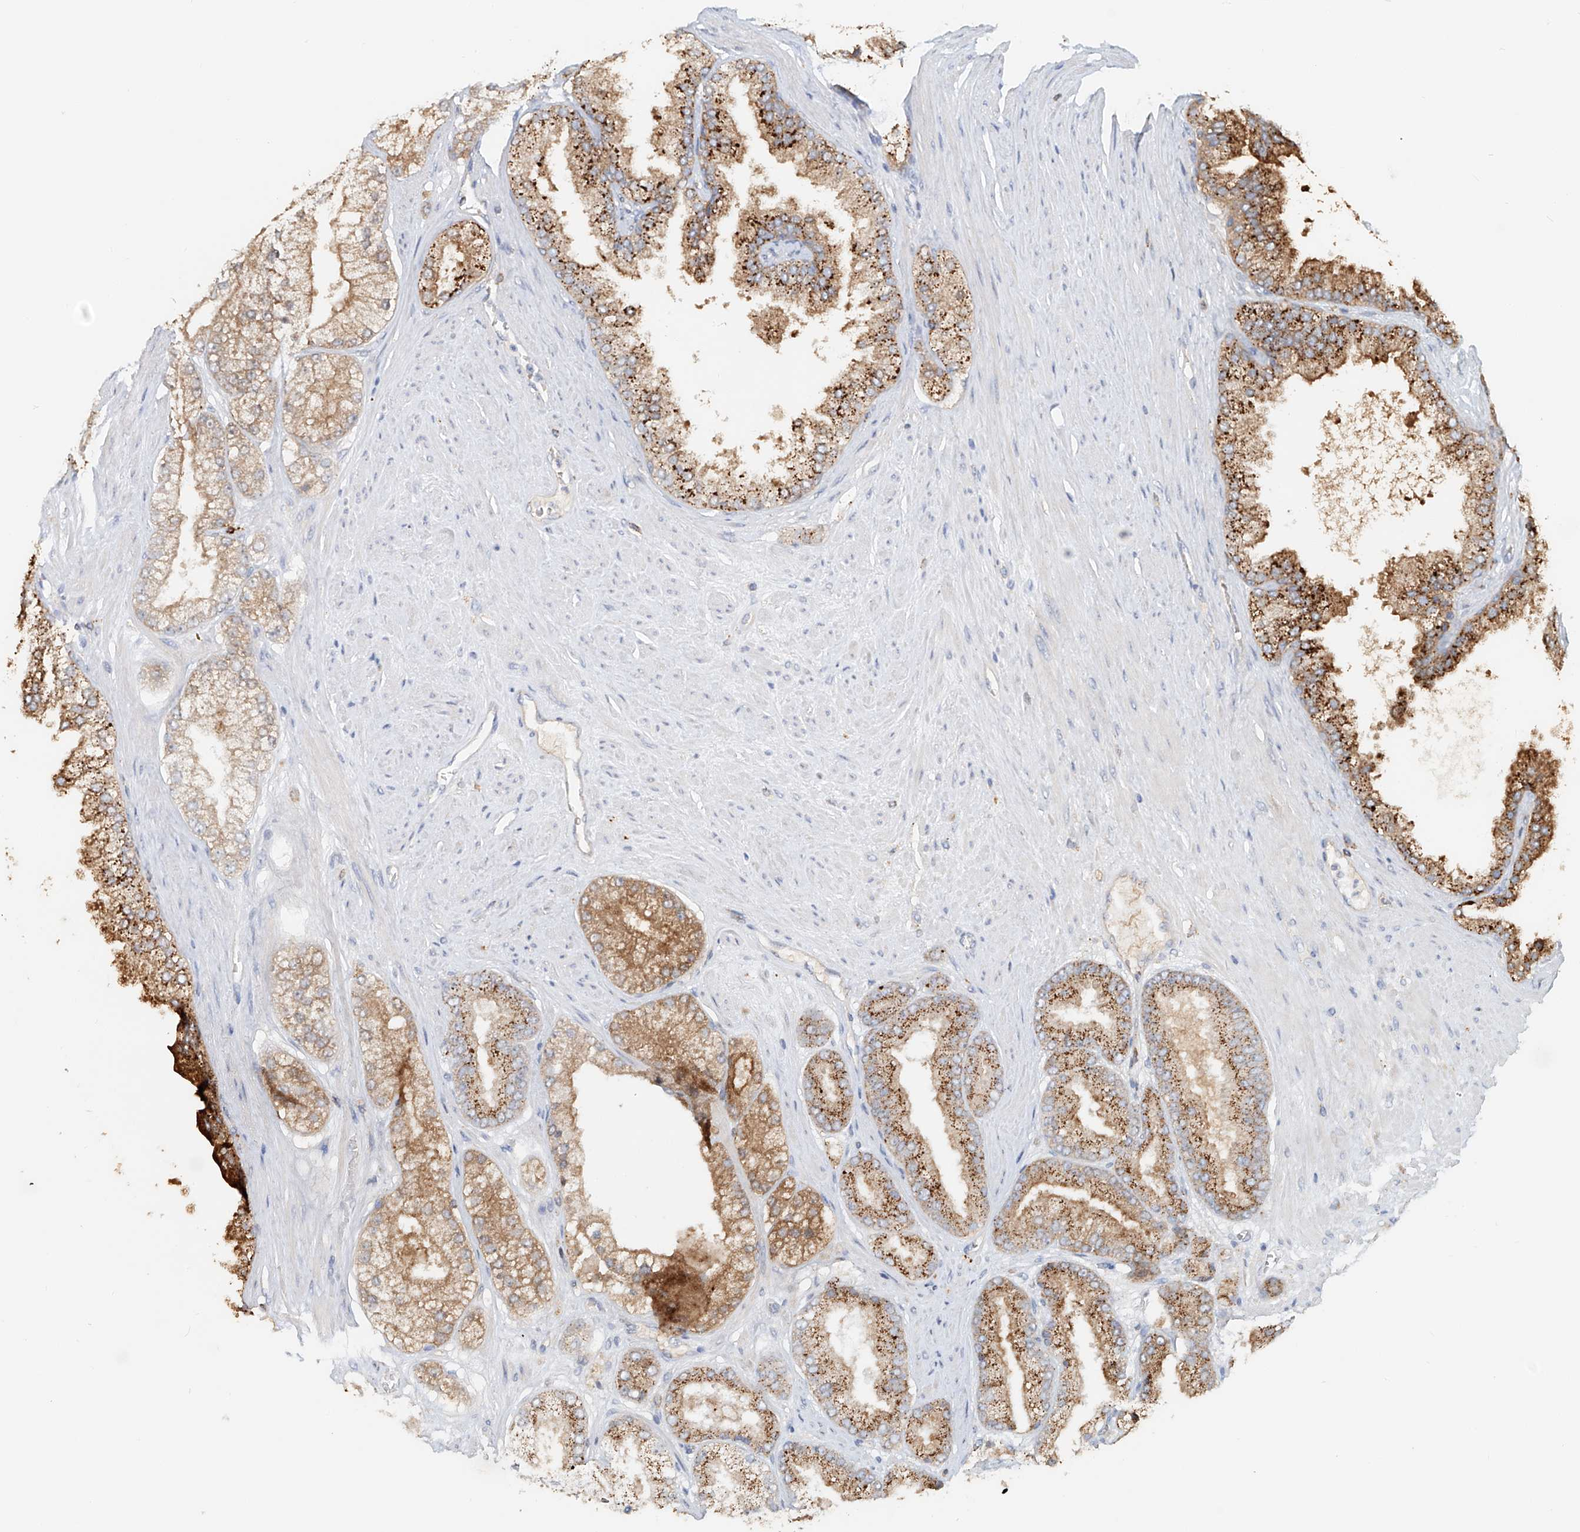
{"staining": {"intensity": "moderate", "quantity": ">75%", "location": "cytoplasmic/membranous"}, "tissue": "prostate cancer", "cell_type": "Tumor cells", "image_type": "cancer", "snomed": [{"axis": "morphology", "description": "Adenocarcinoma, High grade"}, {"axis": "topography", "description": "Prostate"}], "caption": "Immunohistochemical staining of human prostate cancer (high-grade adenocarcinoma) shows moderate cytoplasmic/membranous protein positivity in approximately >75% of tumor cells.", "gene": "TRIM47", "patient": {"sex": "male", "age": 58}}